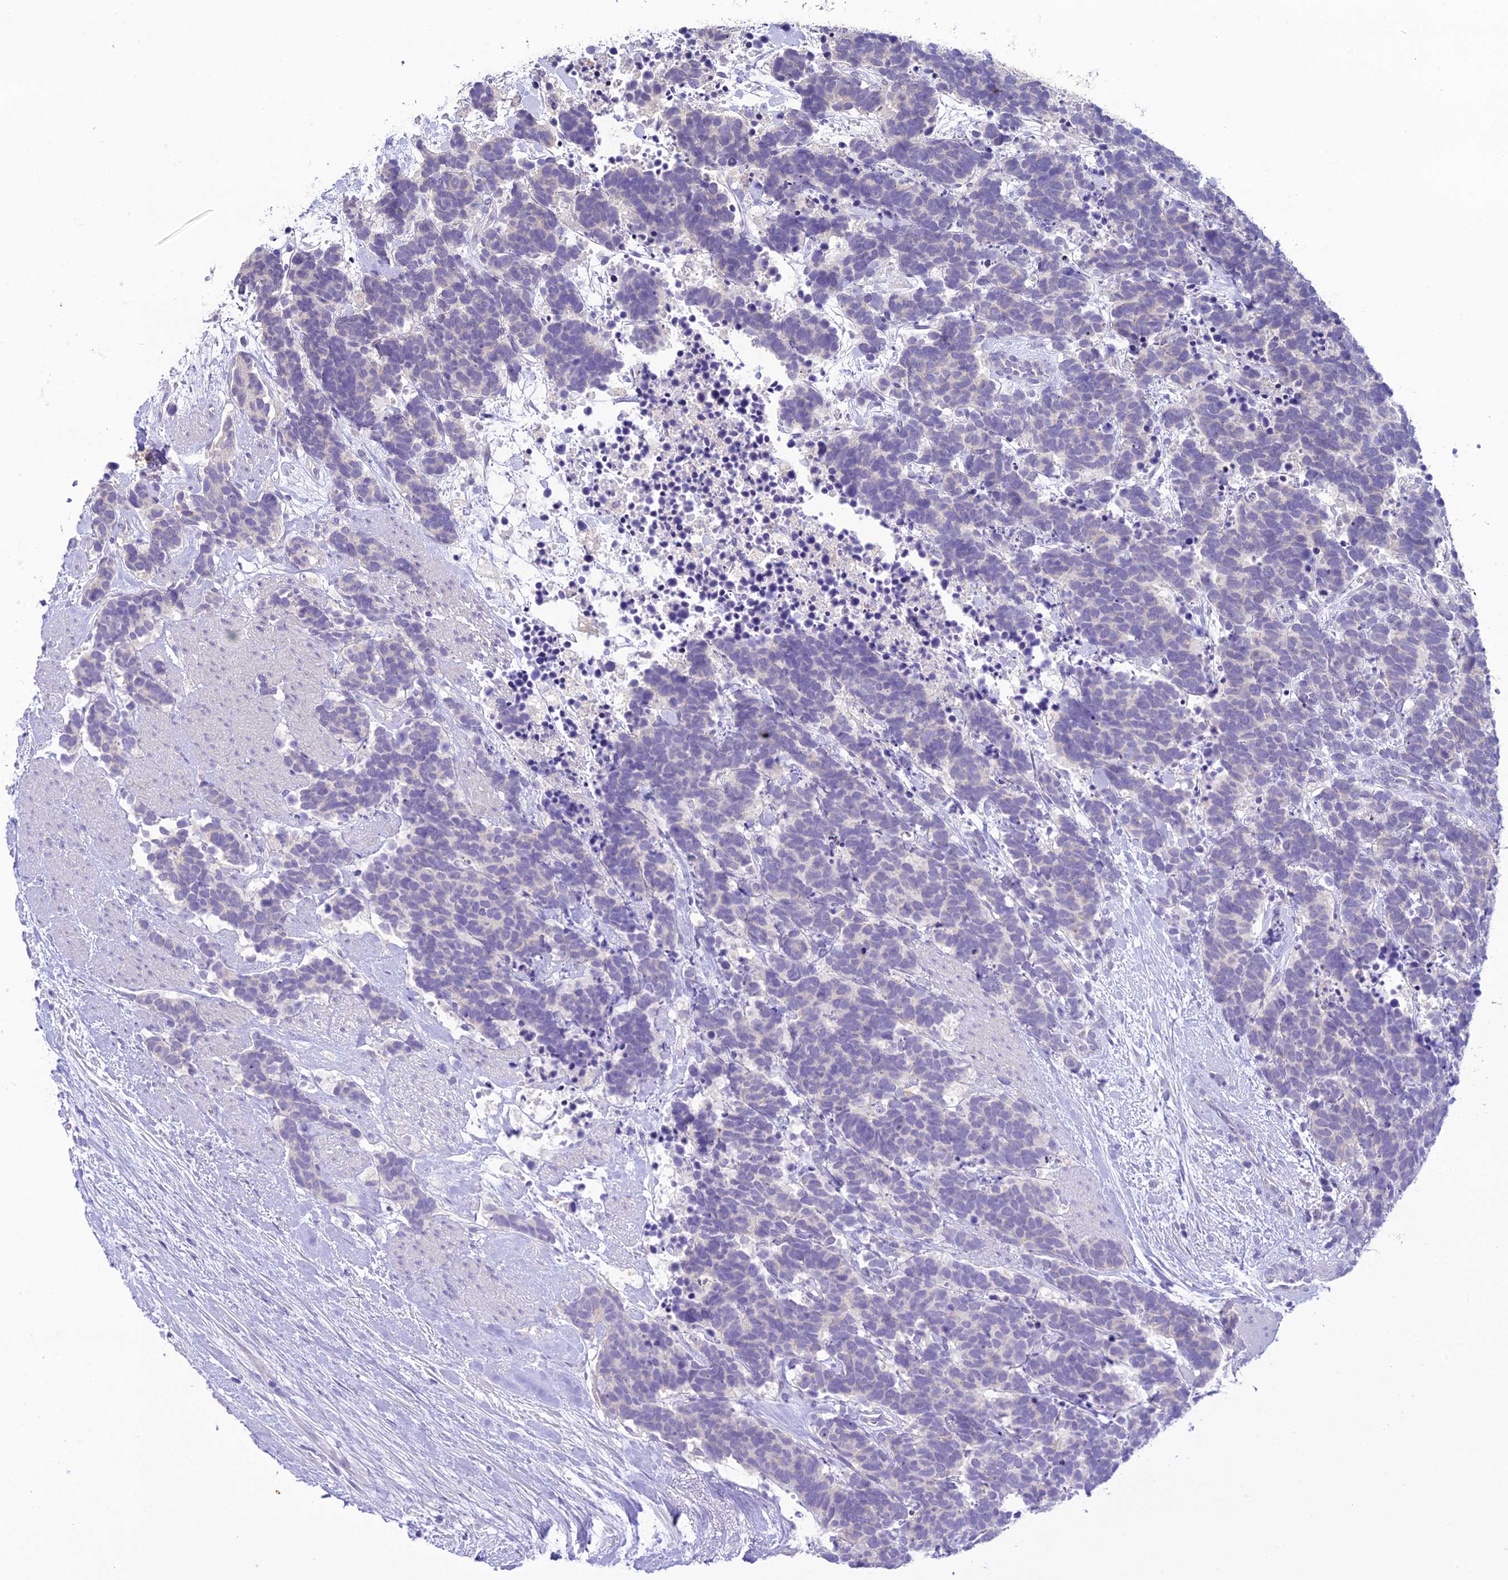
{"staining": {"intensity": "negative", "quantity": "none", "location": "none"}, "tissue": "carcinoid", "cell_type": "Tumor cells", "image_type": "cancer", "snomed": [{"axis": "morphology", "description": "Carcinoma, NOS"}, {"axis": "morphology", "description": "Carcinoid, malignant, NOS"}, {"axis": "topography", "description": "Prostate"}], "caption": "Image shows no protein expression in tumor cells of carcinoid tissue.", "gene": "SCRT1", "patient": {"sex": "male", "age": 57}}